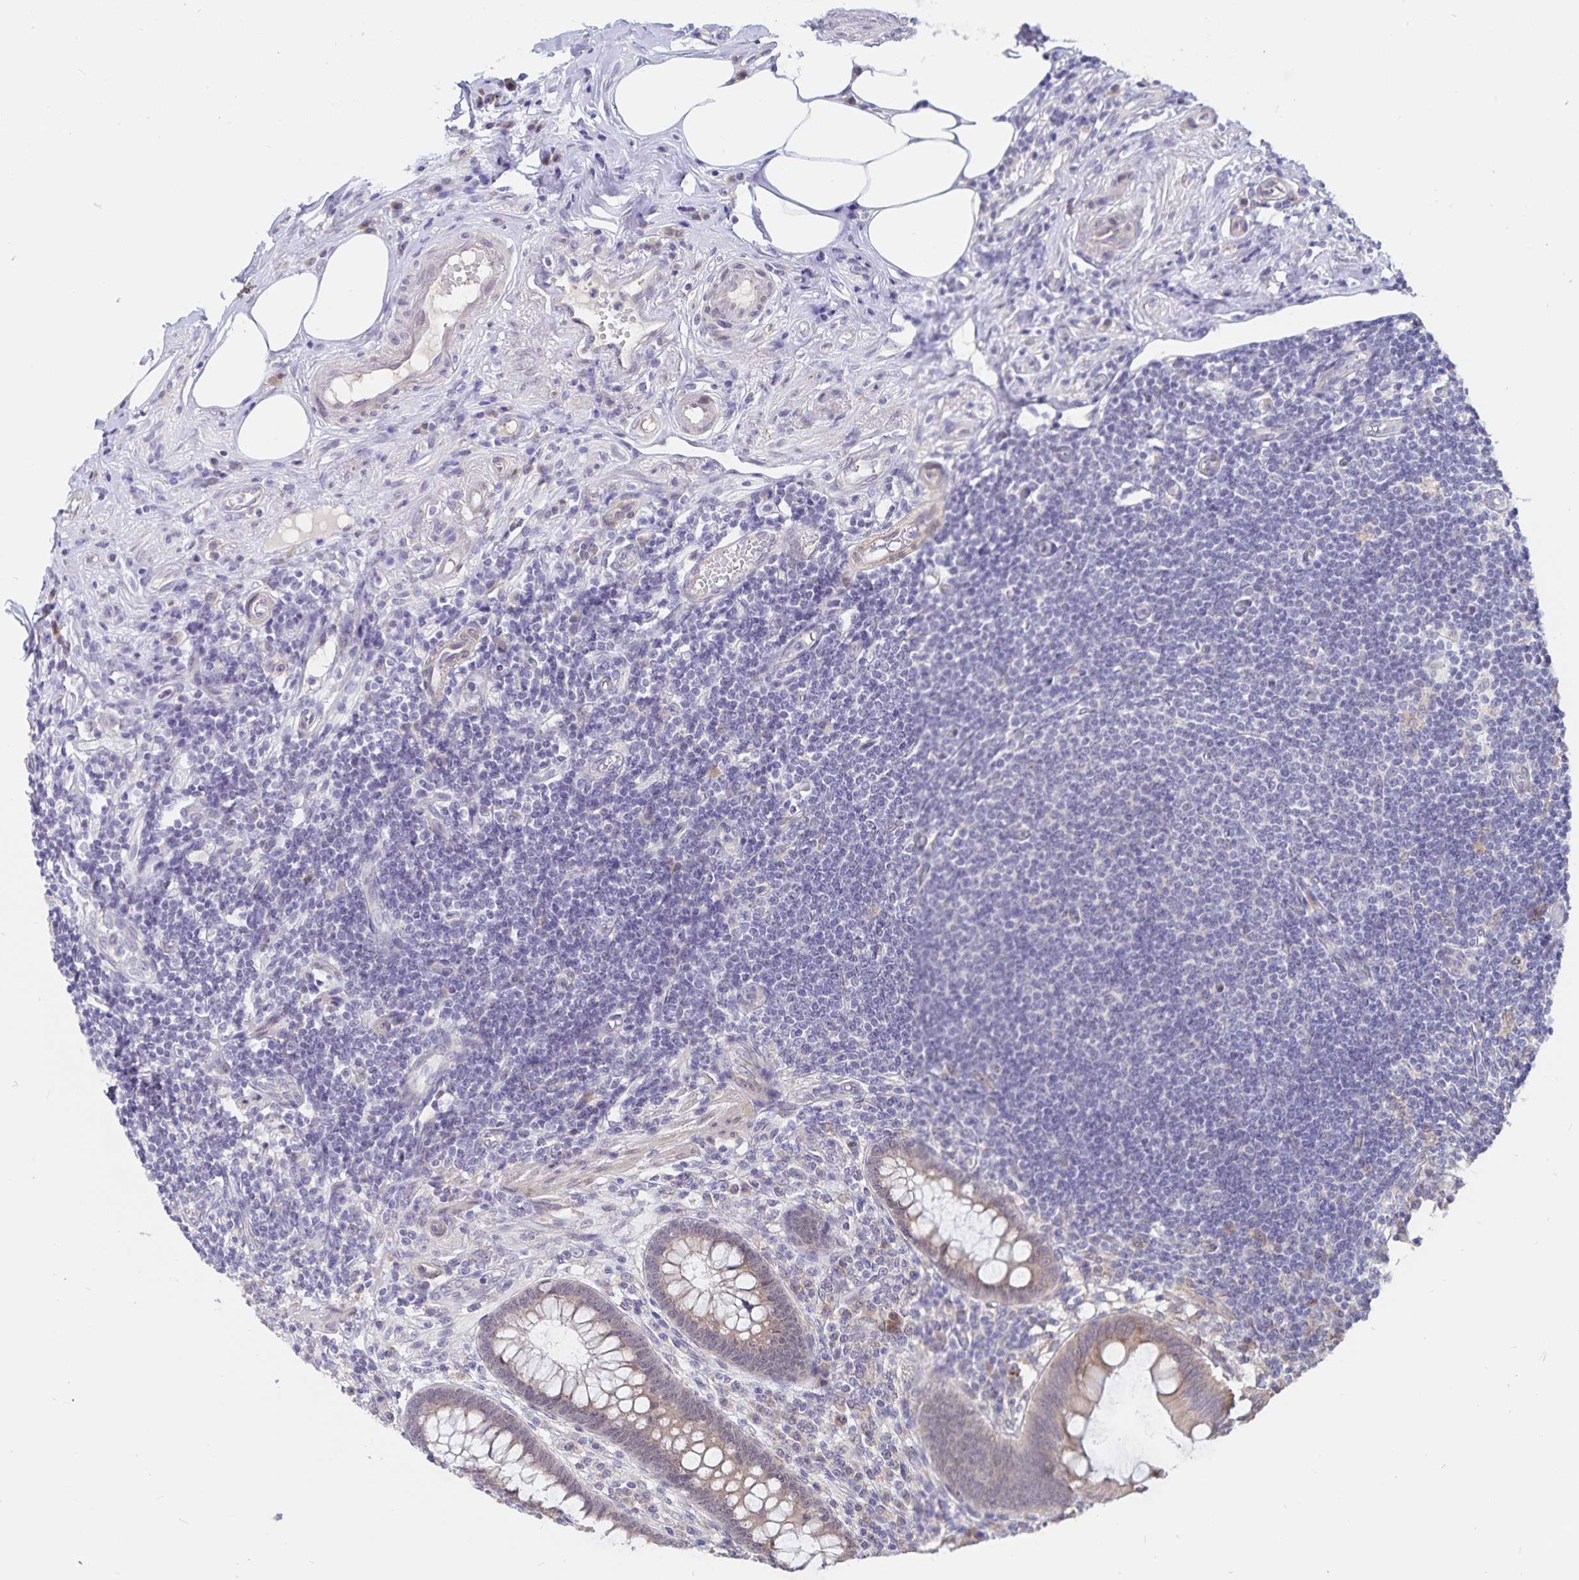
{"staining": {"intensity": "weak", "quantity": ">75%", "location": "cytoplasmic/membranous"}, "tissue": "appendix", "cell_type": "Glandular cells", "image_type": "normal", "snomed": [{"axis": "morphology", "description": "Normal tissue, NOS"}, {"axis": "topography", "description": "Appendix"}], "caption": "IHC of unremarkable appendix exhibits low levels of weak cytoplasmic/membranous staining in about >75% of glandular cells. Nuclei are stained in blue.", "gene": "ATP2A2", "patient": {"sex": "female", "age": 57}}